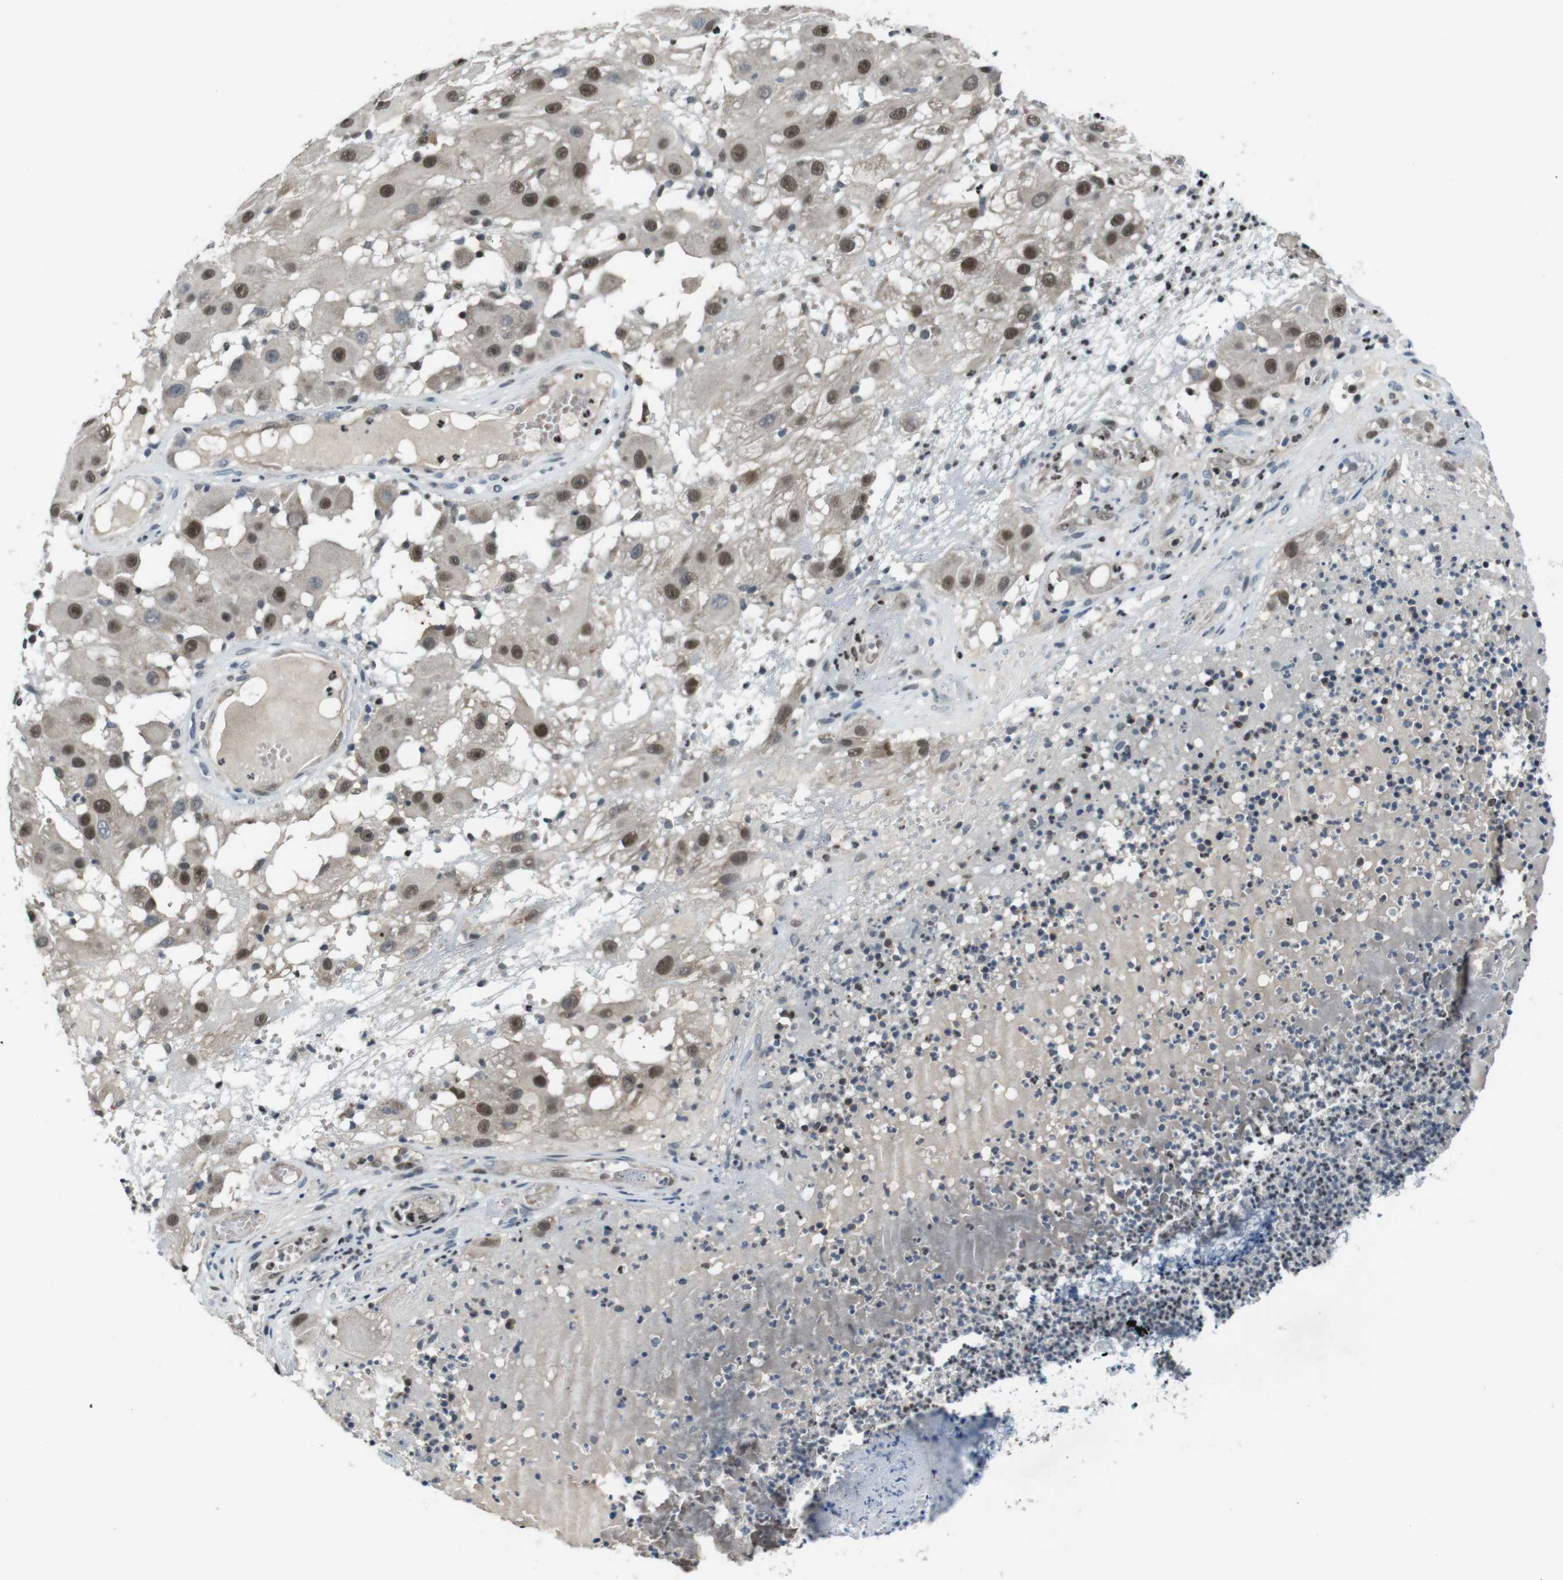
{"staining": {"intensity": "moderate", "quantity": ">75%", "location": "nuclear"}, "tissue": "melanoma", "cell_type": "Tumor cells", "image_type": "cancer", "snomed": [{"axis": "morphology", "description": "Malignant melanoma, NOS"}, {"axis": "topography", "description": "Skin"}], "caption": "Tumor cells reveal moderate nuclear staining in approximately >75% of cells in melanoma.", "gene": "MAPKAPK5", "patient": {"sex": "female", "age": 81}}